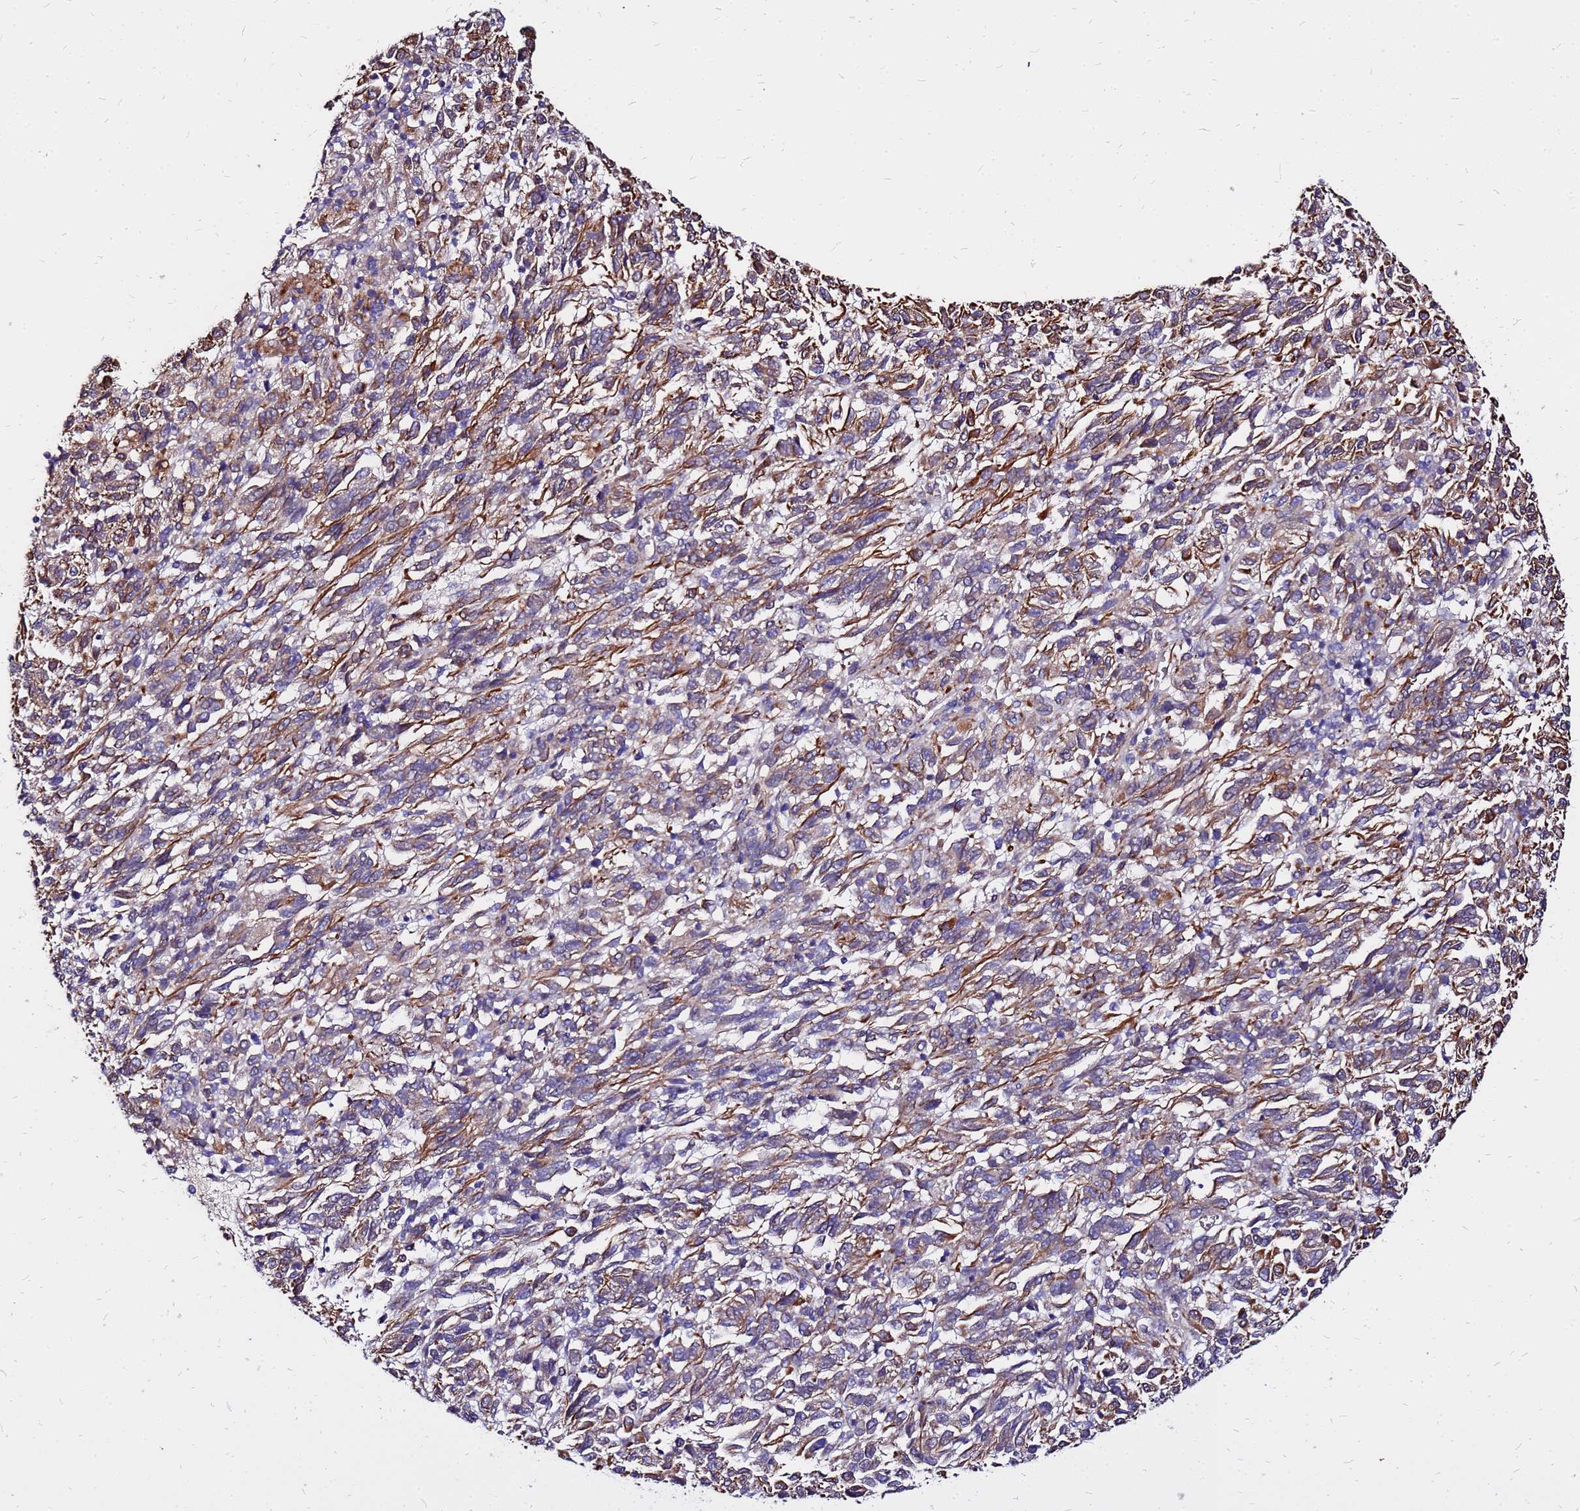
{"staining": {"intensity": "moderate", "quantity": "25%-75%", "location": "cytoplasmic/membranous"}, "tissue": "melanoma", "cell_type": "Tumor cells", "image_type": "cancer", "snomed": [{"axis": "morphology", "description": "Malignant melanoma, Metastatic site"}, {"axis": "topography", "description": "Lung"}], "caption": "Malignant melanoma (metastatic site) stained for a protein reveals moderate cytoplasmic/membranous positivity in tumor cells.", "gene": "ARHGEF5", "patient": {"sex": "male", "age": 64}}